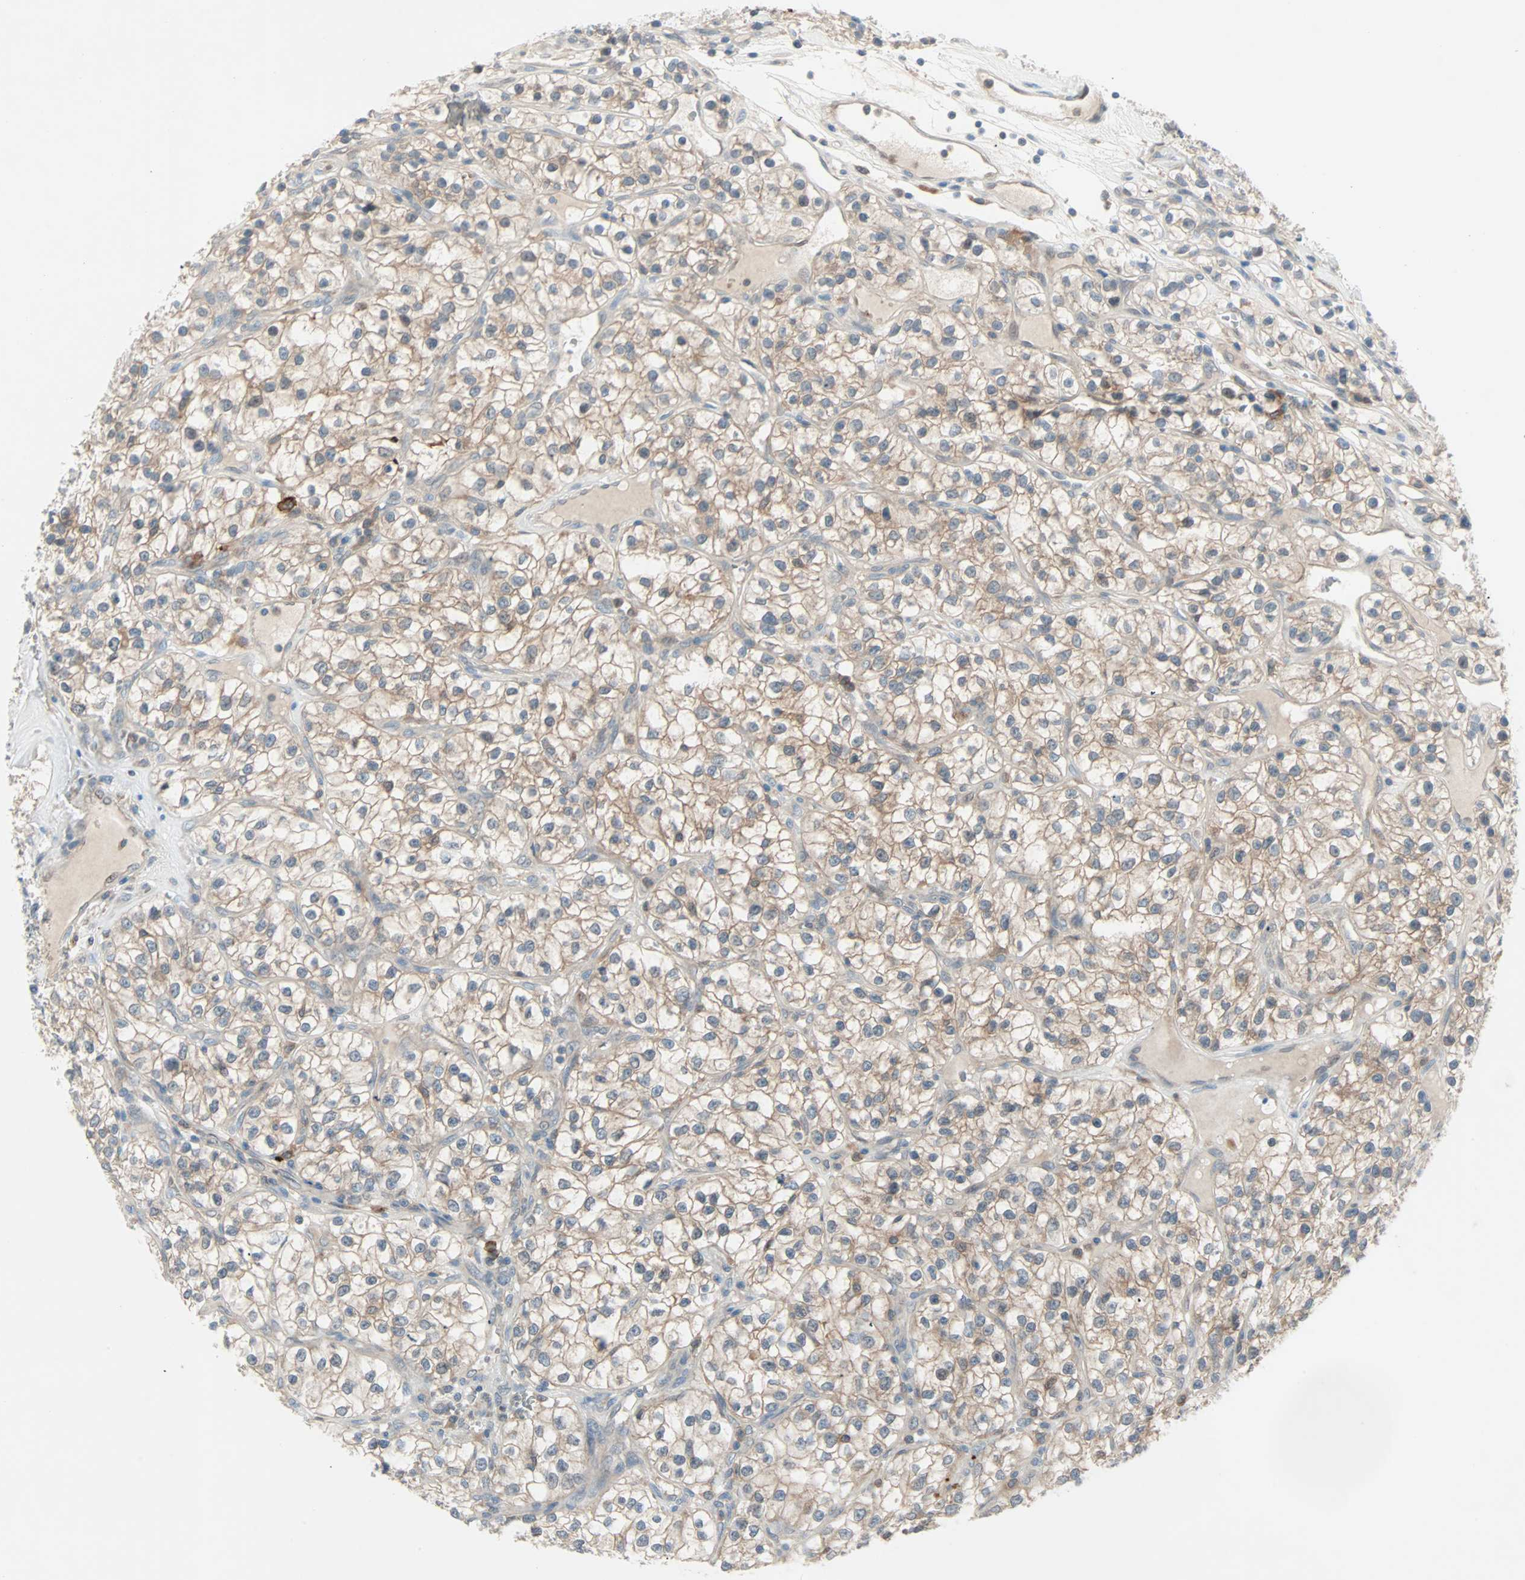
{"staining": {"intensity": "weak", "quantity": "25%-75%", "location": "cytoplasmic/membranous"}, "tissue": "renal cancer", "cell_type": "Tumor cells", "image_type": "cancer", "snomed": [{"axis": "morphology", "description": "Adenocarcinoma, NOS"}, {"axis": "topography", "description": "Kidney"}], "caption": "Renal cancer (adenocarcinoma) stained with a protein marker reveals weak staining in tumor cells.", "gene": "SMIM8", "patient": {"sex": "female", "age": 57}}